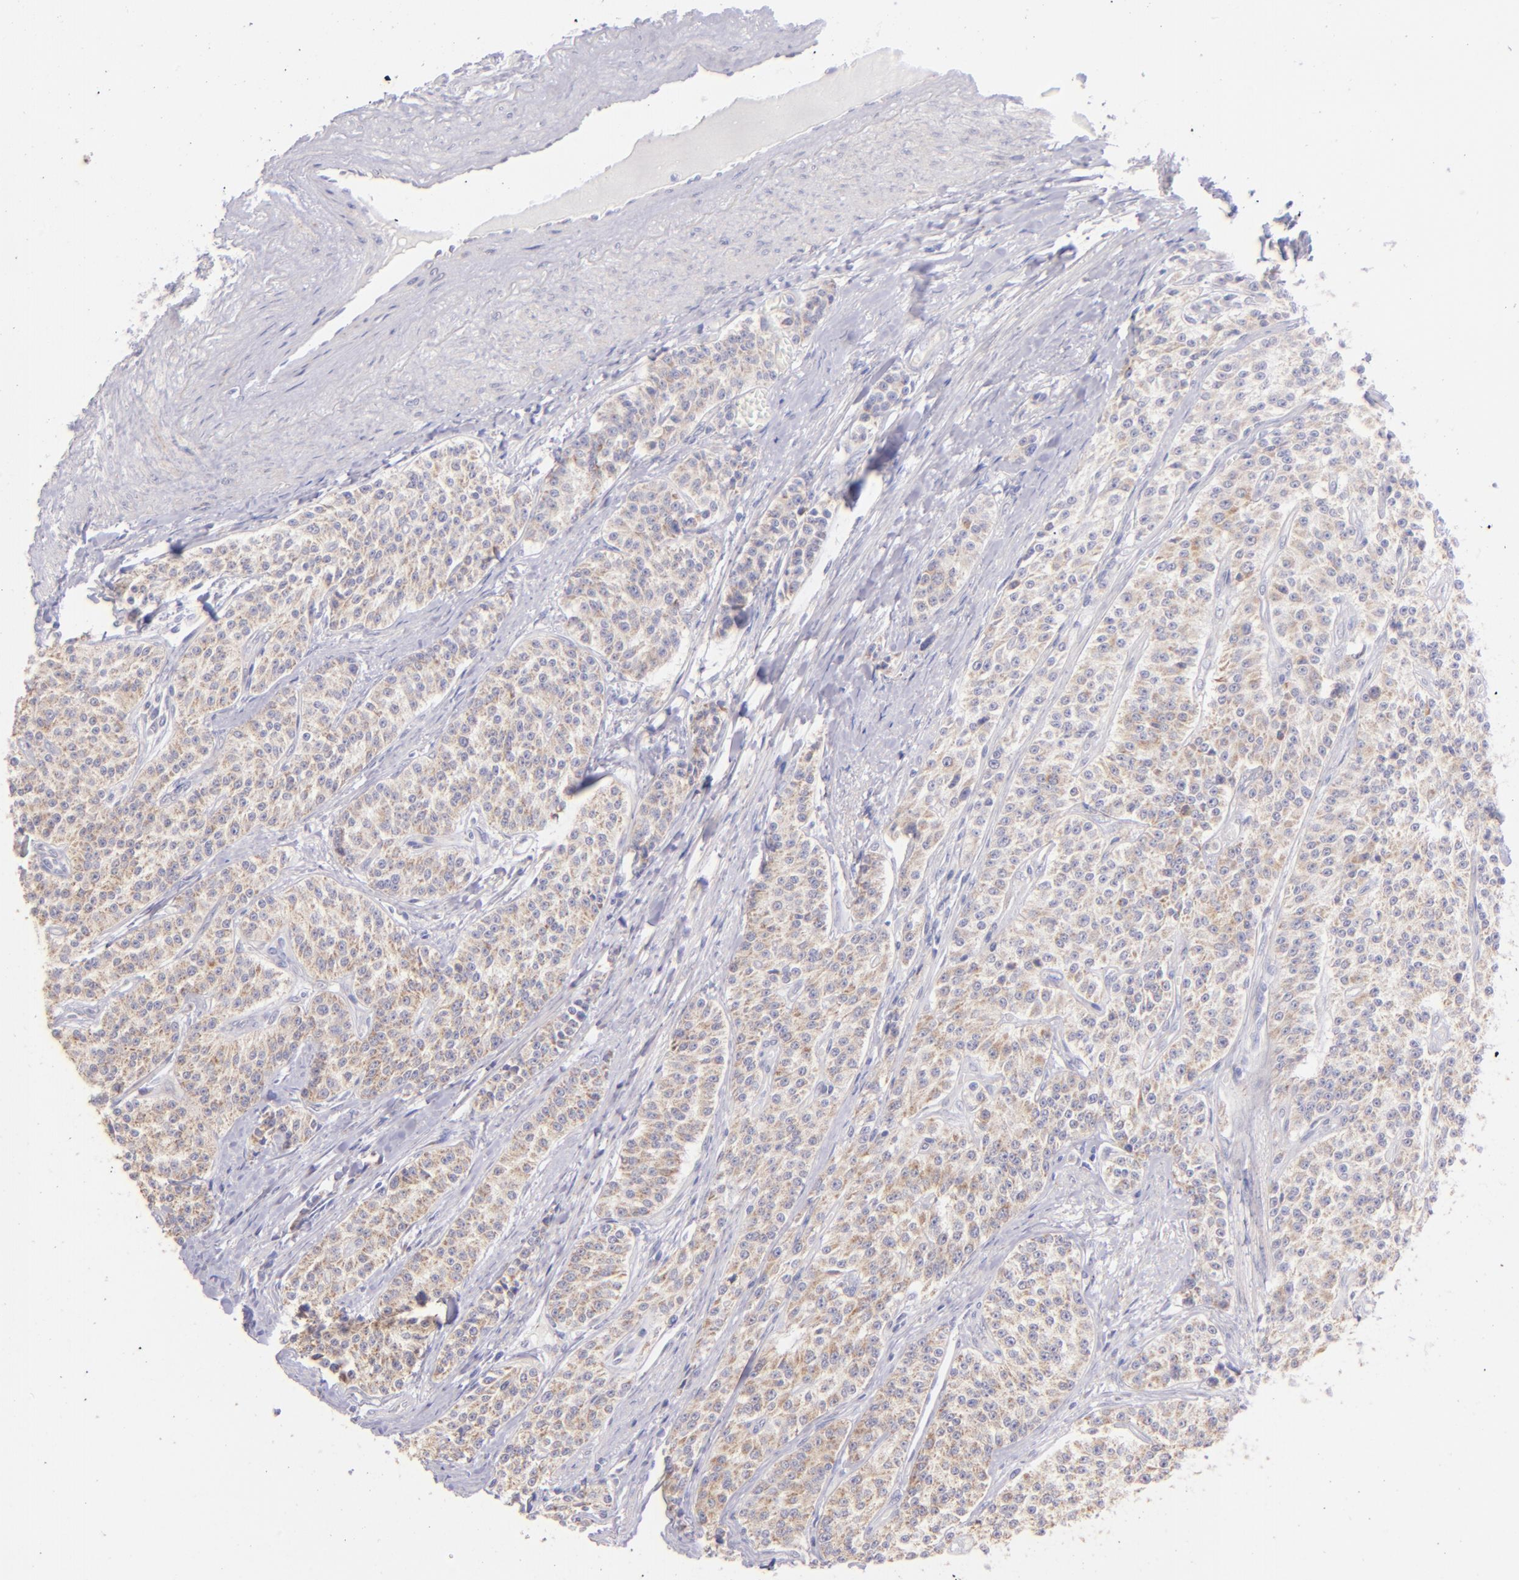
{"staining": {"intensity": "weak", "quantity": ">75%", "location": "cytoplasmic/membranous"}, "tissue": "carcinoid", "cell_type": "Tumor cells", "image_type": "cancer", "snomed": [{"axis": "morphology", "description": "Carcinoid, malignant, NOS"}, {"axis": "topography", "description": "Stomach"}], "caption": "Human malignant carcinoid stained for a protein (brown) demonstrates weak cytoplasmic/membranous positive positivity in about >75% of tumor cells.", "gene": "SH2D4A", "patient": {"sex": "female", "age": 76}}